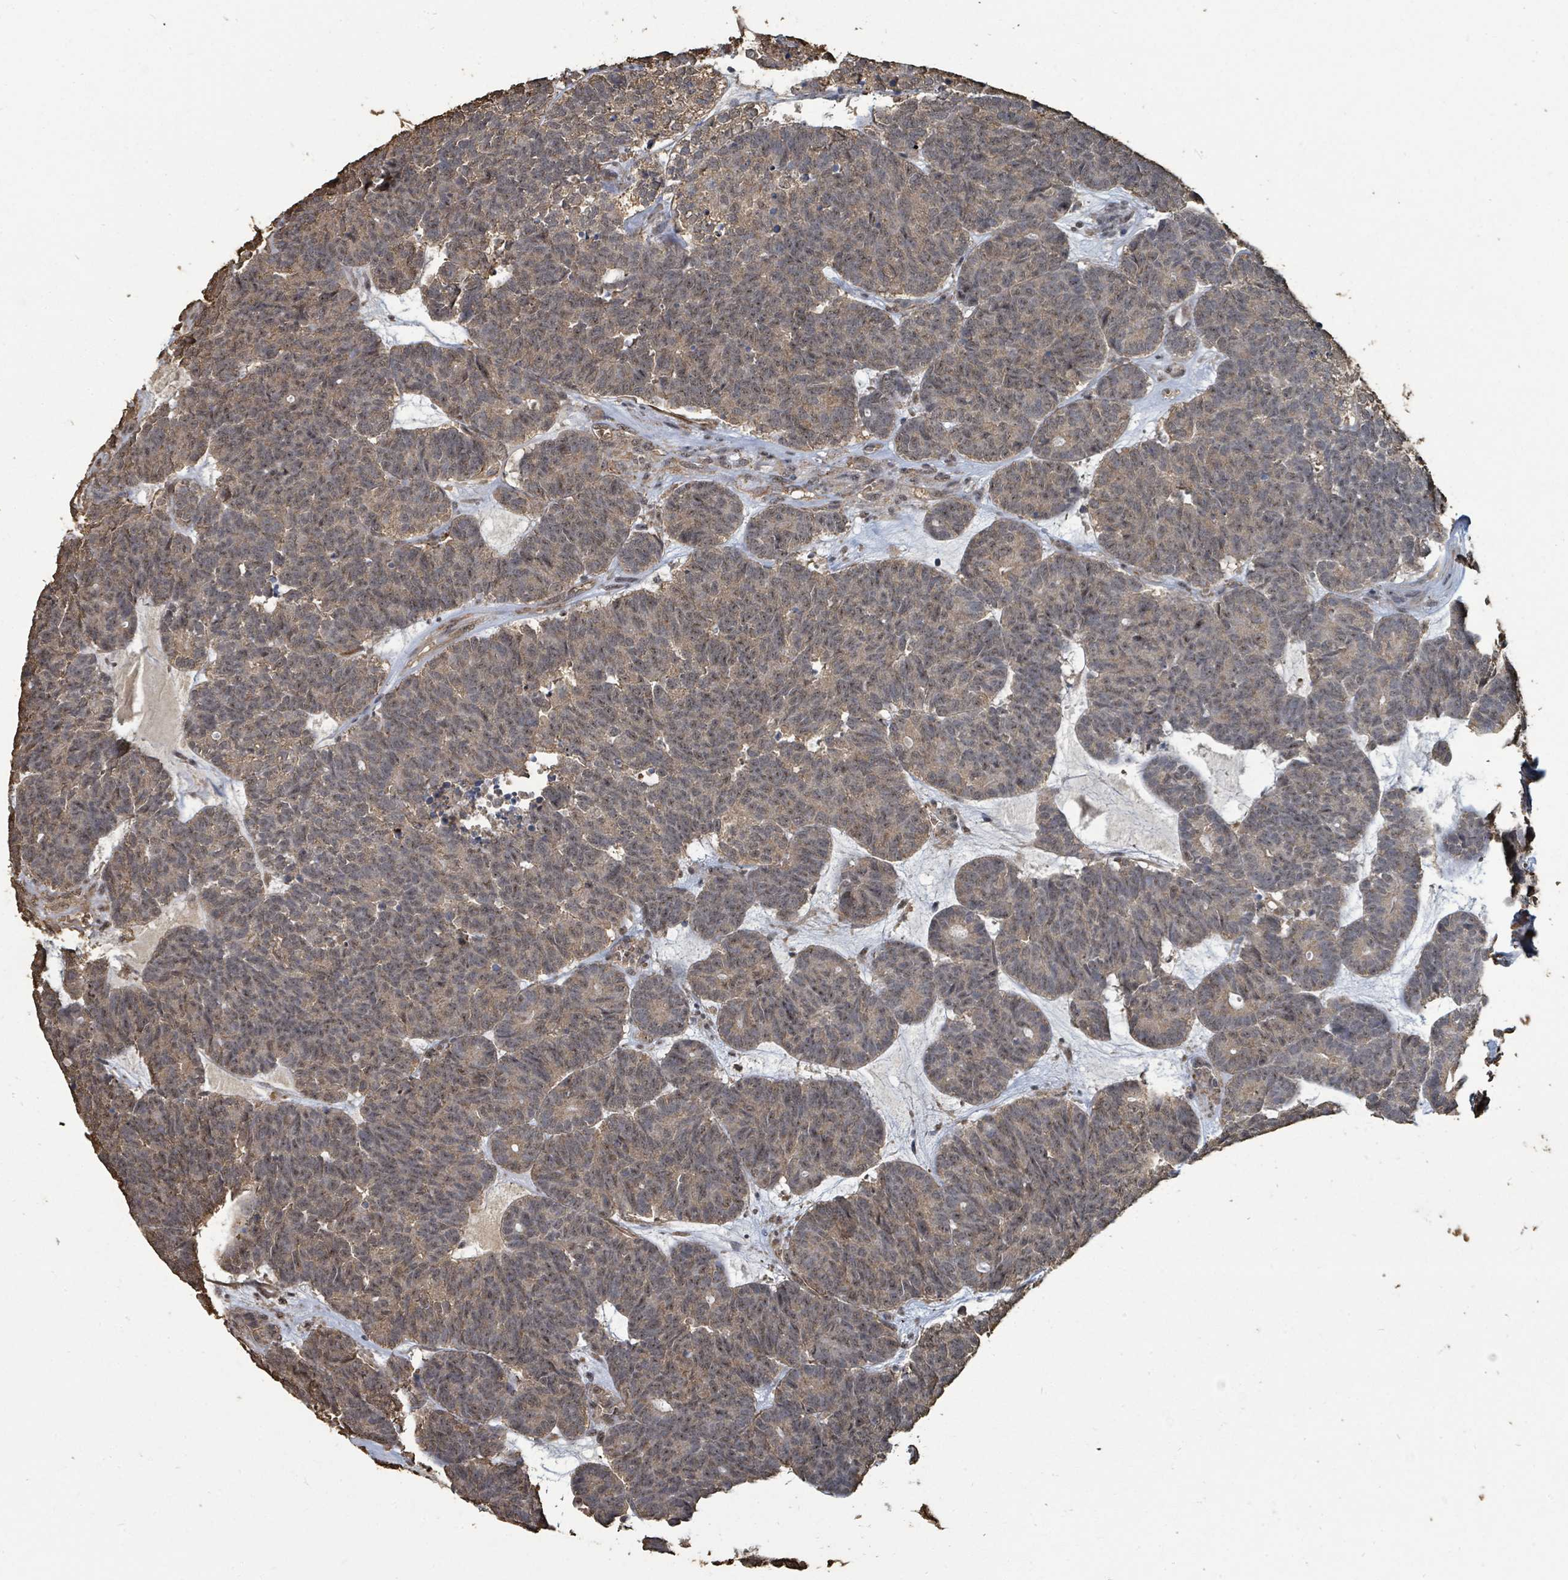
{"staining": {"intensity": "weak", "quantity": "25%-75%", "location": "nuclear"}, "tissue": "head and neck cancer", "cell_type": "Tumor cells", "image_type": "cancer", "snomed": [{"axis": "morphology", "description": "Adenocarcinoma, NOS"}, {"axis": "topography", "description": "Head-Neck"}], "caption": "A photomicrograph showing weak nuclear expression in about 25%-75% of tumor cells in adenocarcinoma (head and neck), as visualized by brown immunohistochemical staining.", "gene": "C6orf52", "patient": {"sex": "female", "age": 81}}